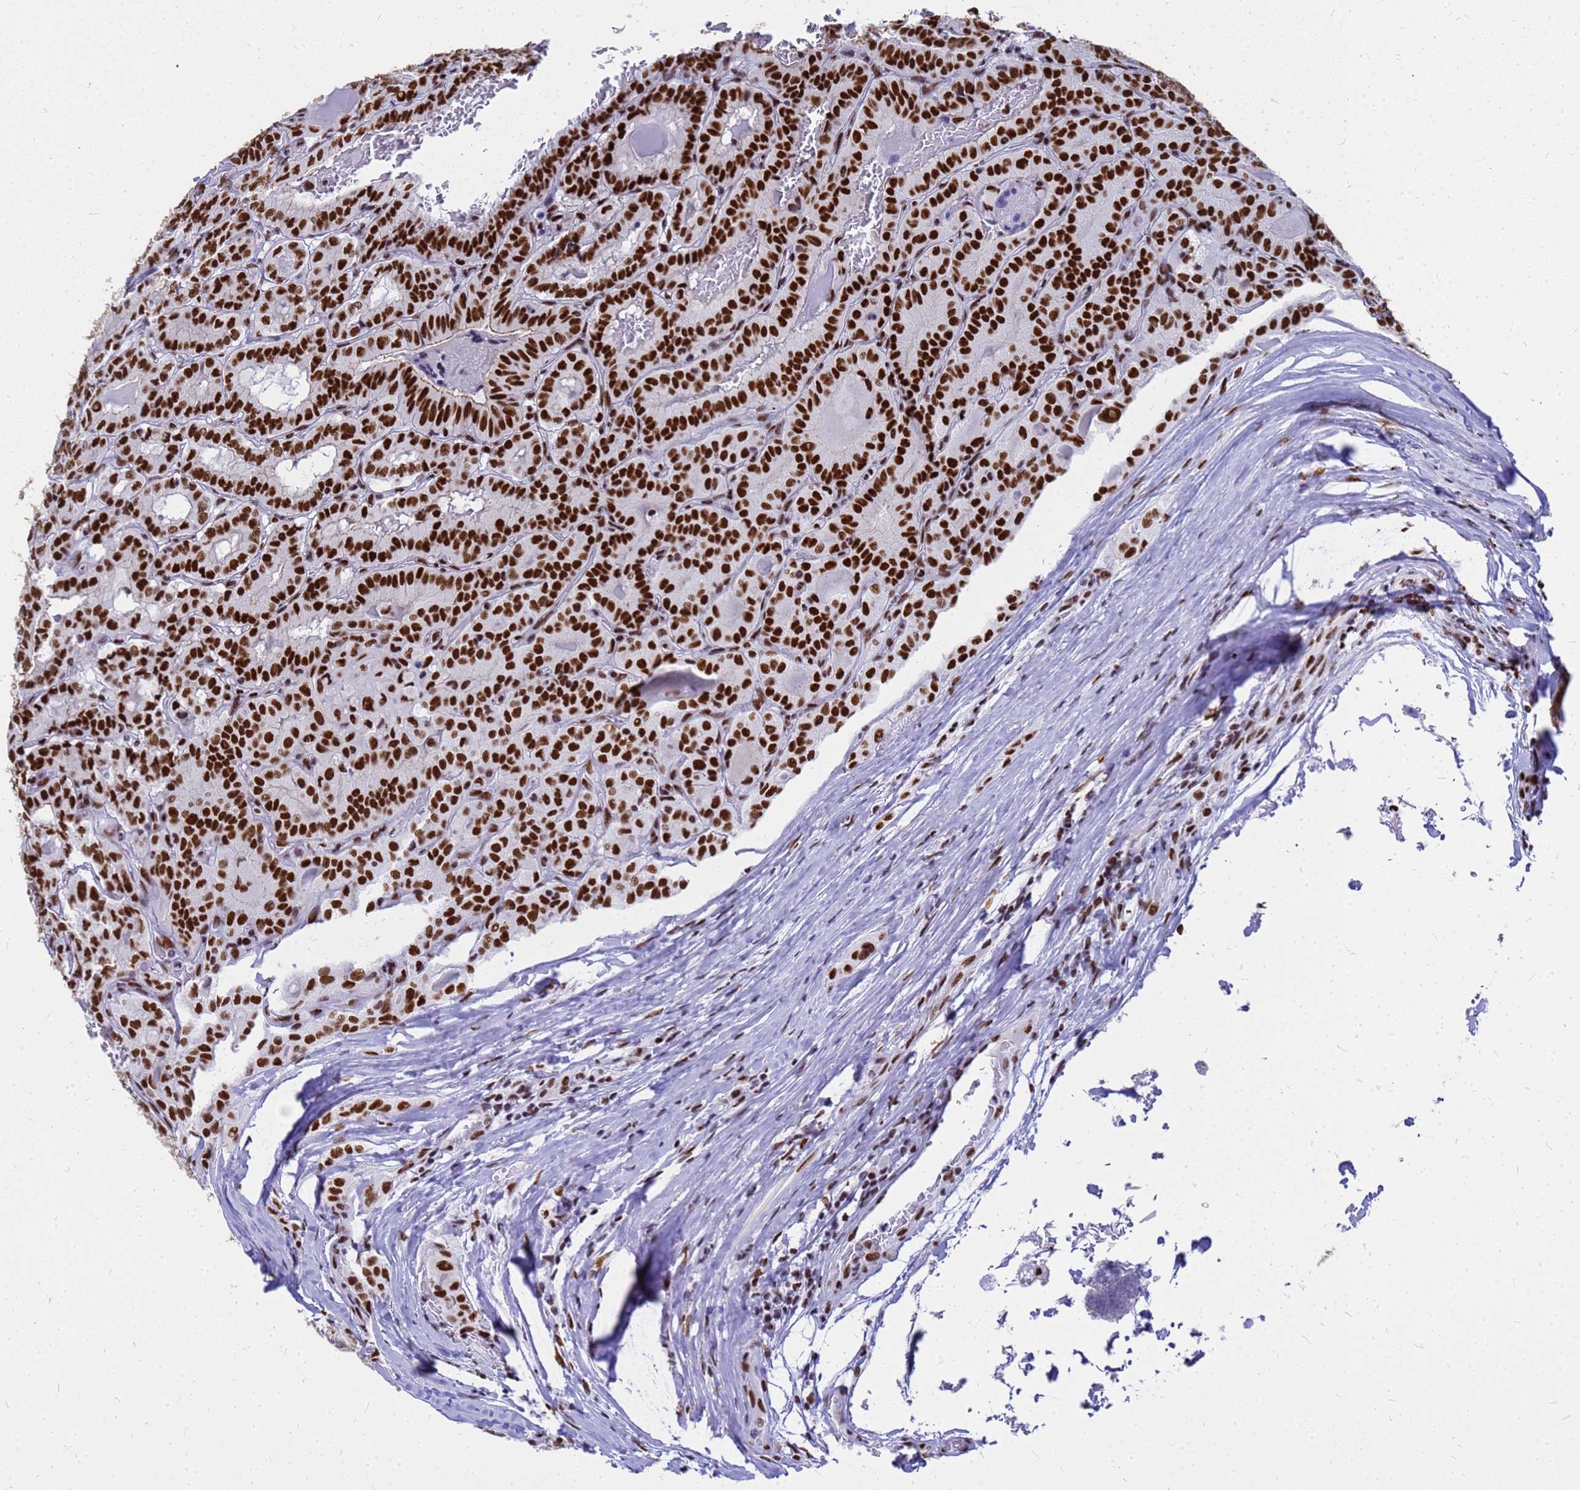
{"staining": {"intensity": "strong", "quantity": ">75%", "location": "nuclear"}, "tissue": "thyroid cancer", "cell_type": "Tumor cells", "image_type": "cancer", "snomed": [{"axis": "morphology", "description": "Papillary adenocarcinoma, NOS"}, {"axis": "topography", "description": "Thyroid gland"}], "caption": "Immunohistochemistry (IHC) staining of thyroid cancer, which reveals high levels of strong nuclear staining in approximately >75% of tumor cells indicating strong nuclear protein staining. The staining was performed using DAB (brown) for protein detection and nuclei were counterstained in hematoxylin (blue).", "gene": "SART3", "patient": {"sex": "female", "age": 72}}